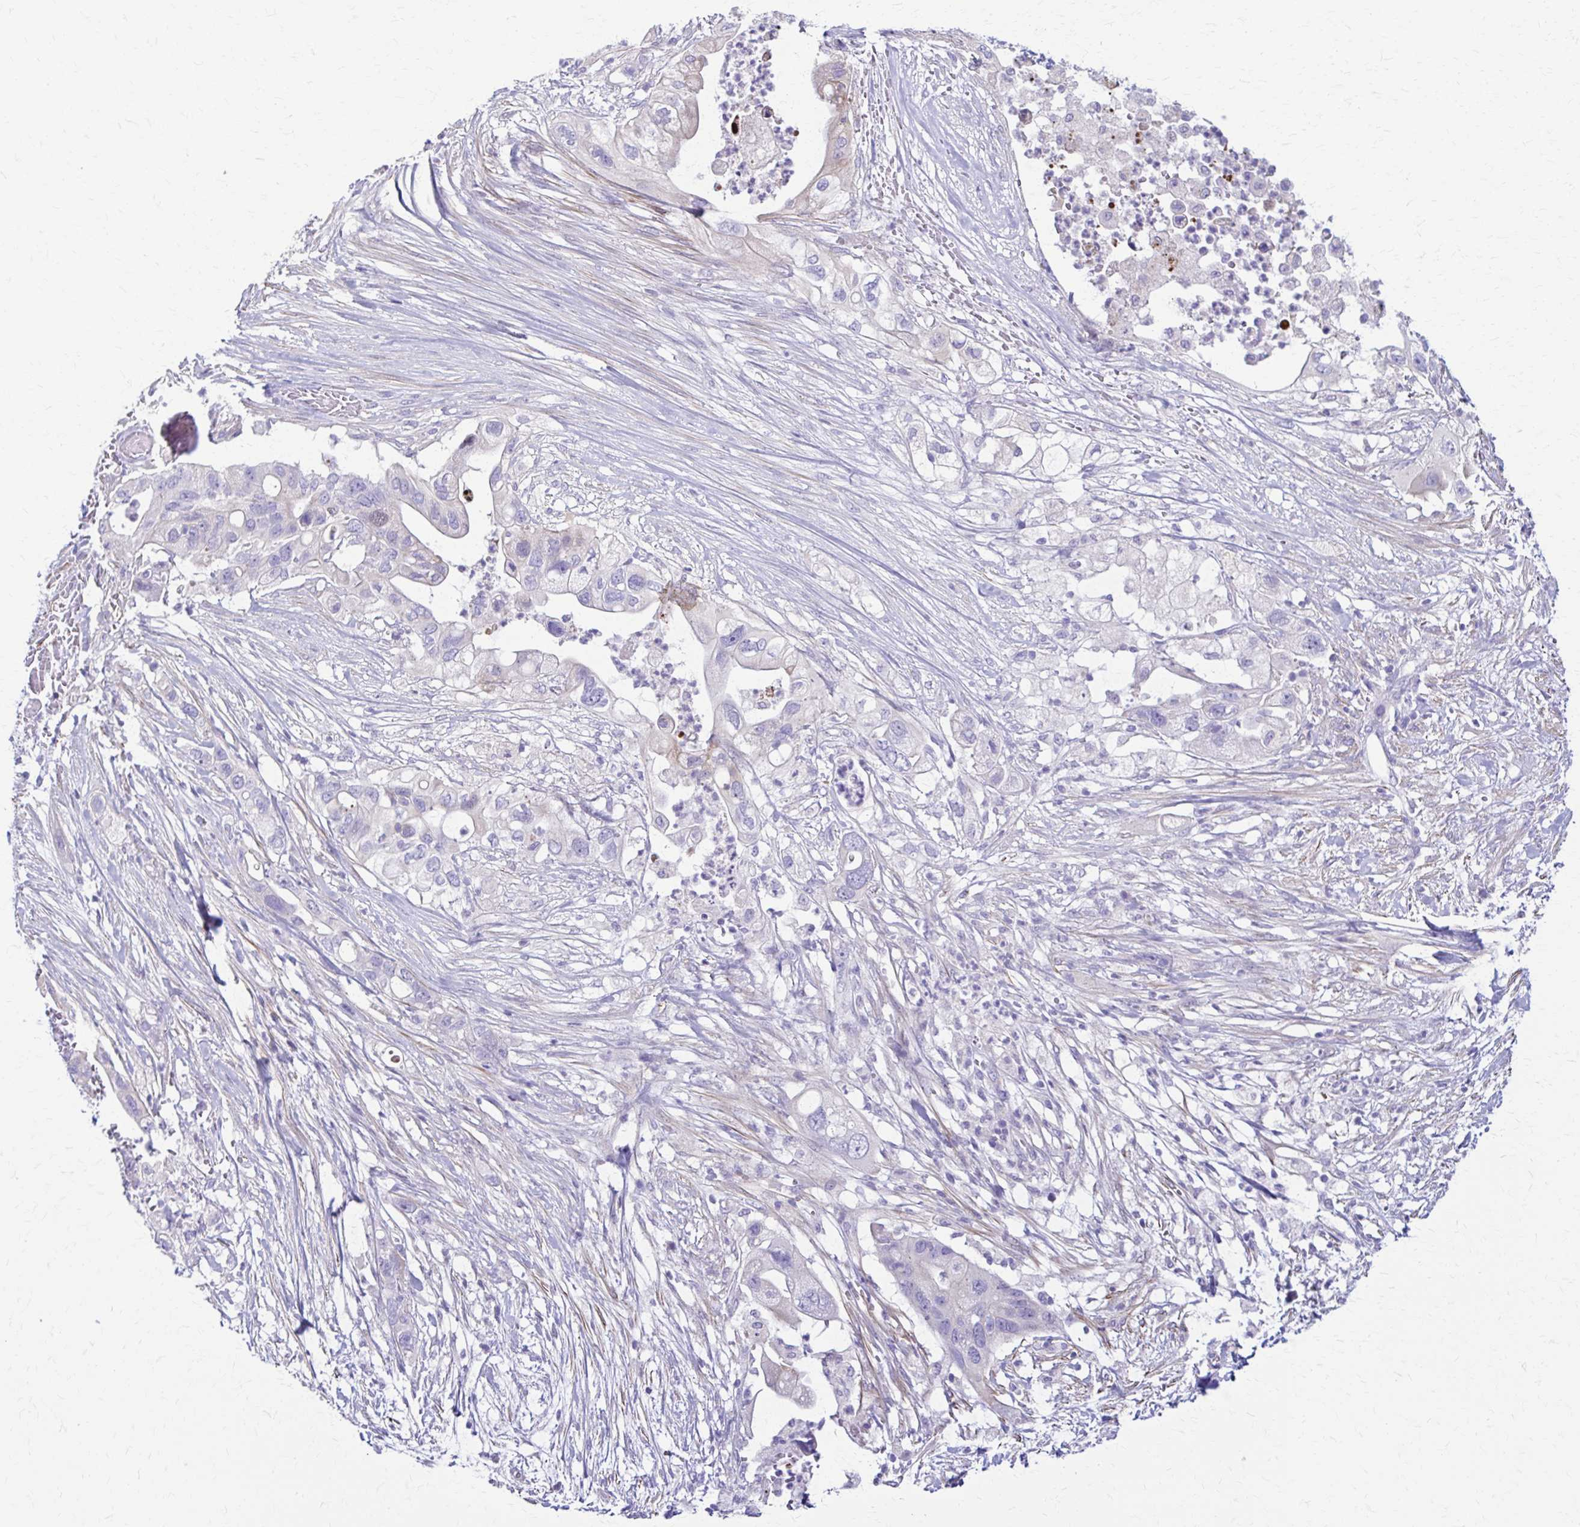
{"staining": {"intensity": "negative", "quantity": "none", "location": "none"}, "tissue": "pancreatic cancer", "cell_type": "Tumor cells", "image_type": "cancer", "snomed": [{"axis": "morphology", "description": "Adenocarcinoma, NOS"}, {"axis": "topography", "description": "Pancreas"}], "caption": "Immunohistochemistry (IHC) of pancreatic cancer (adenocarcinoma) exhibits no expression in tumor cells. (Stains: DAB (3,3'-diaminobenzidine) IHC with hematoxylin counter stain, Microscopy: brightfield microscopy at high magnification).", "gene": "DSP", "patient": {"sex": "female", "age": 72}}